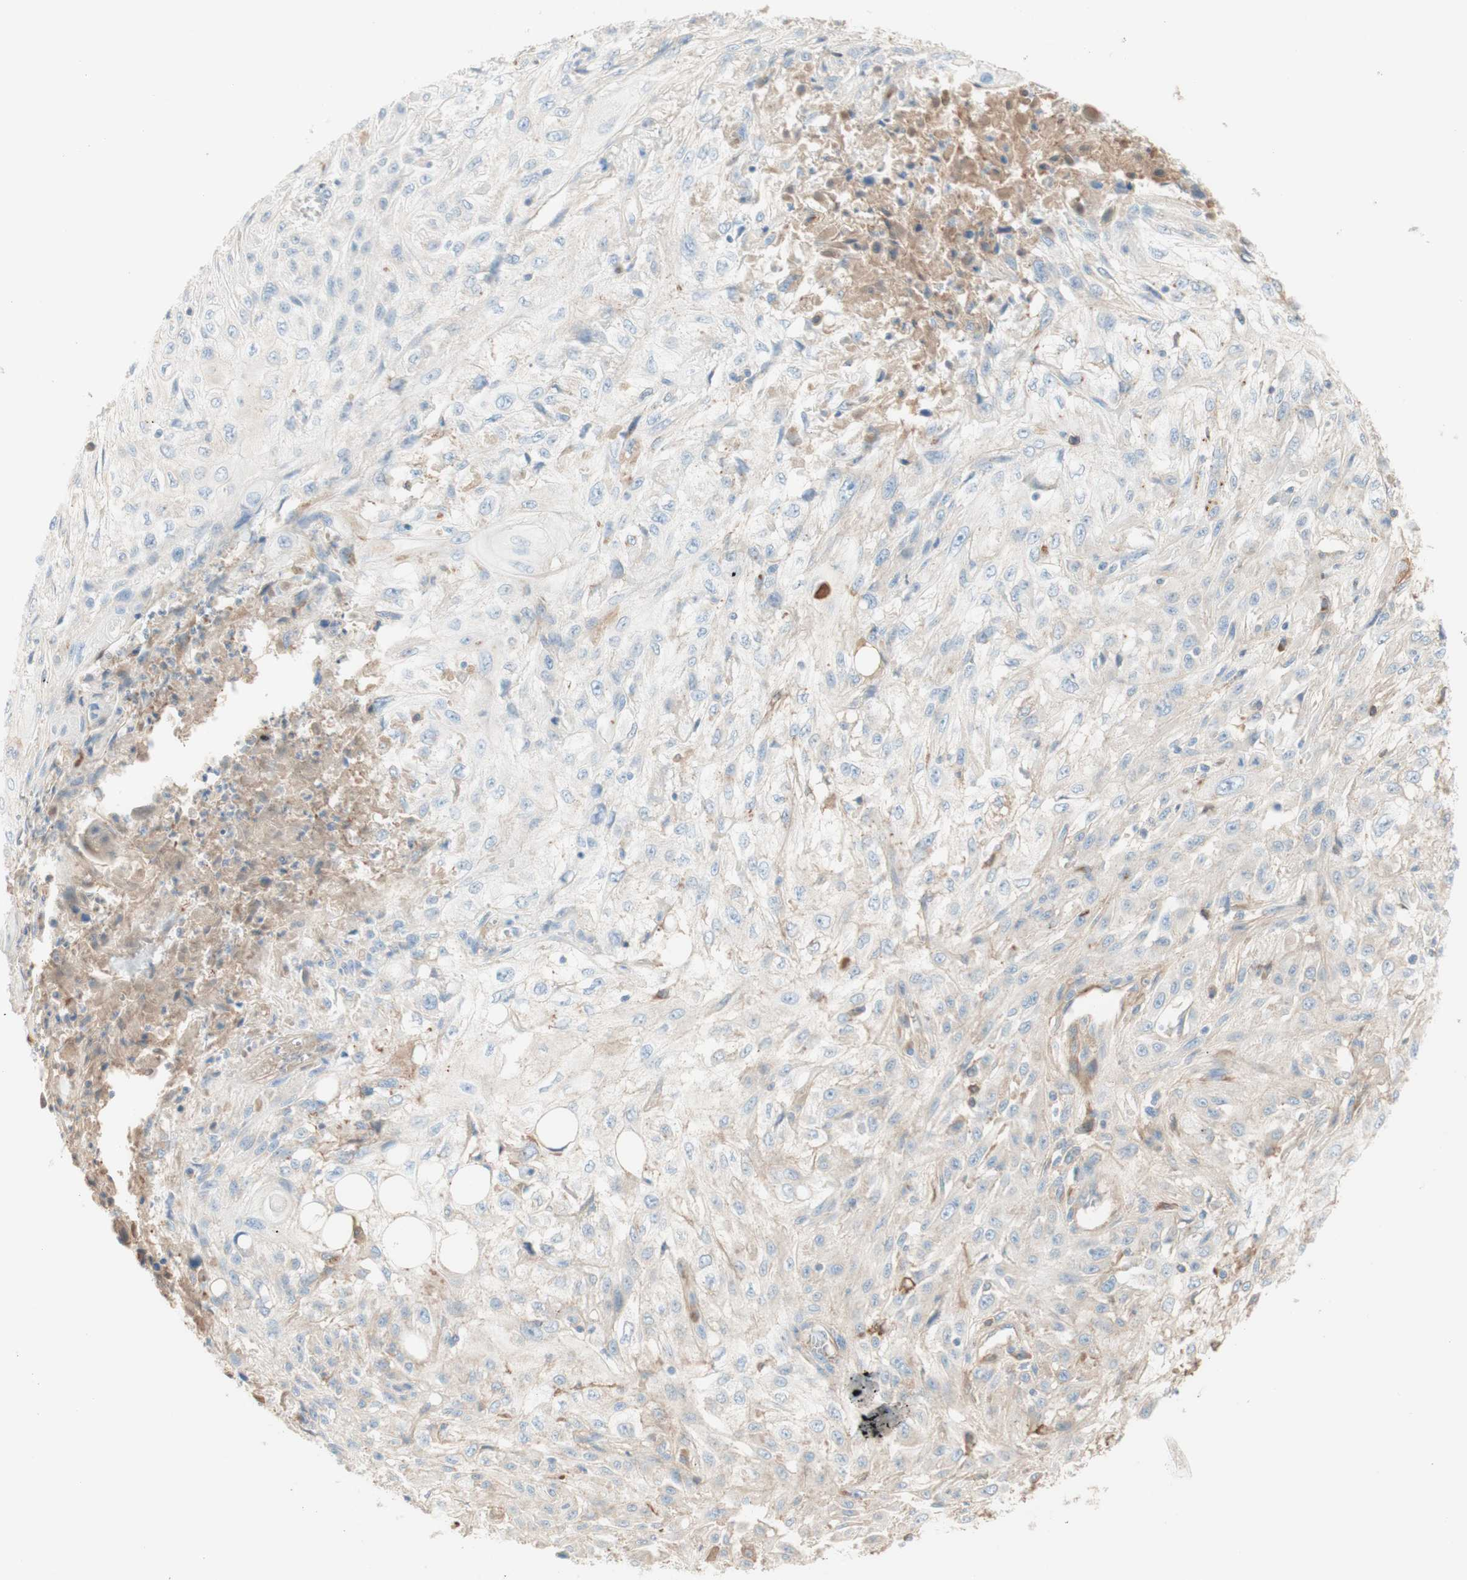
{"staining": {"intensity": "weak", "quantity": "<25%", "location": "cytoplasmic/membranous"}, "tissue": "skin cancer", "cell_type": "Tumor cells", "image_type": "cancer", "snomed": [{"axis": "morphology", "description": "Squamous cell carcinoma, NOS"}, {"axis": "topography", "description": "Skin"}], "caption": "Photomicrograph shows no significant protein staining in tumor cells of squamous cell carcinoma (skin). (Stains: DAB (3,3'-diaminobenzidine) immunohistochemistry with hematoxylin counter stain, Microscopy: brightfield microscopy at high magnification).", "gene": "KNG1", "patient": {"sex": "male", "age": 75}}